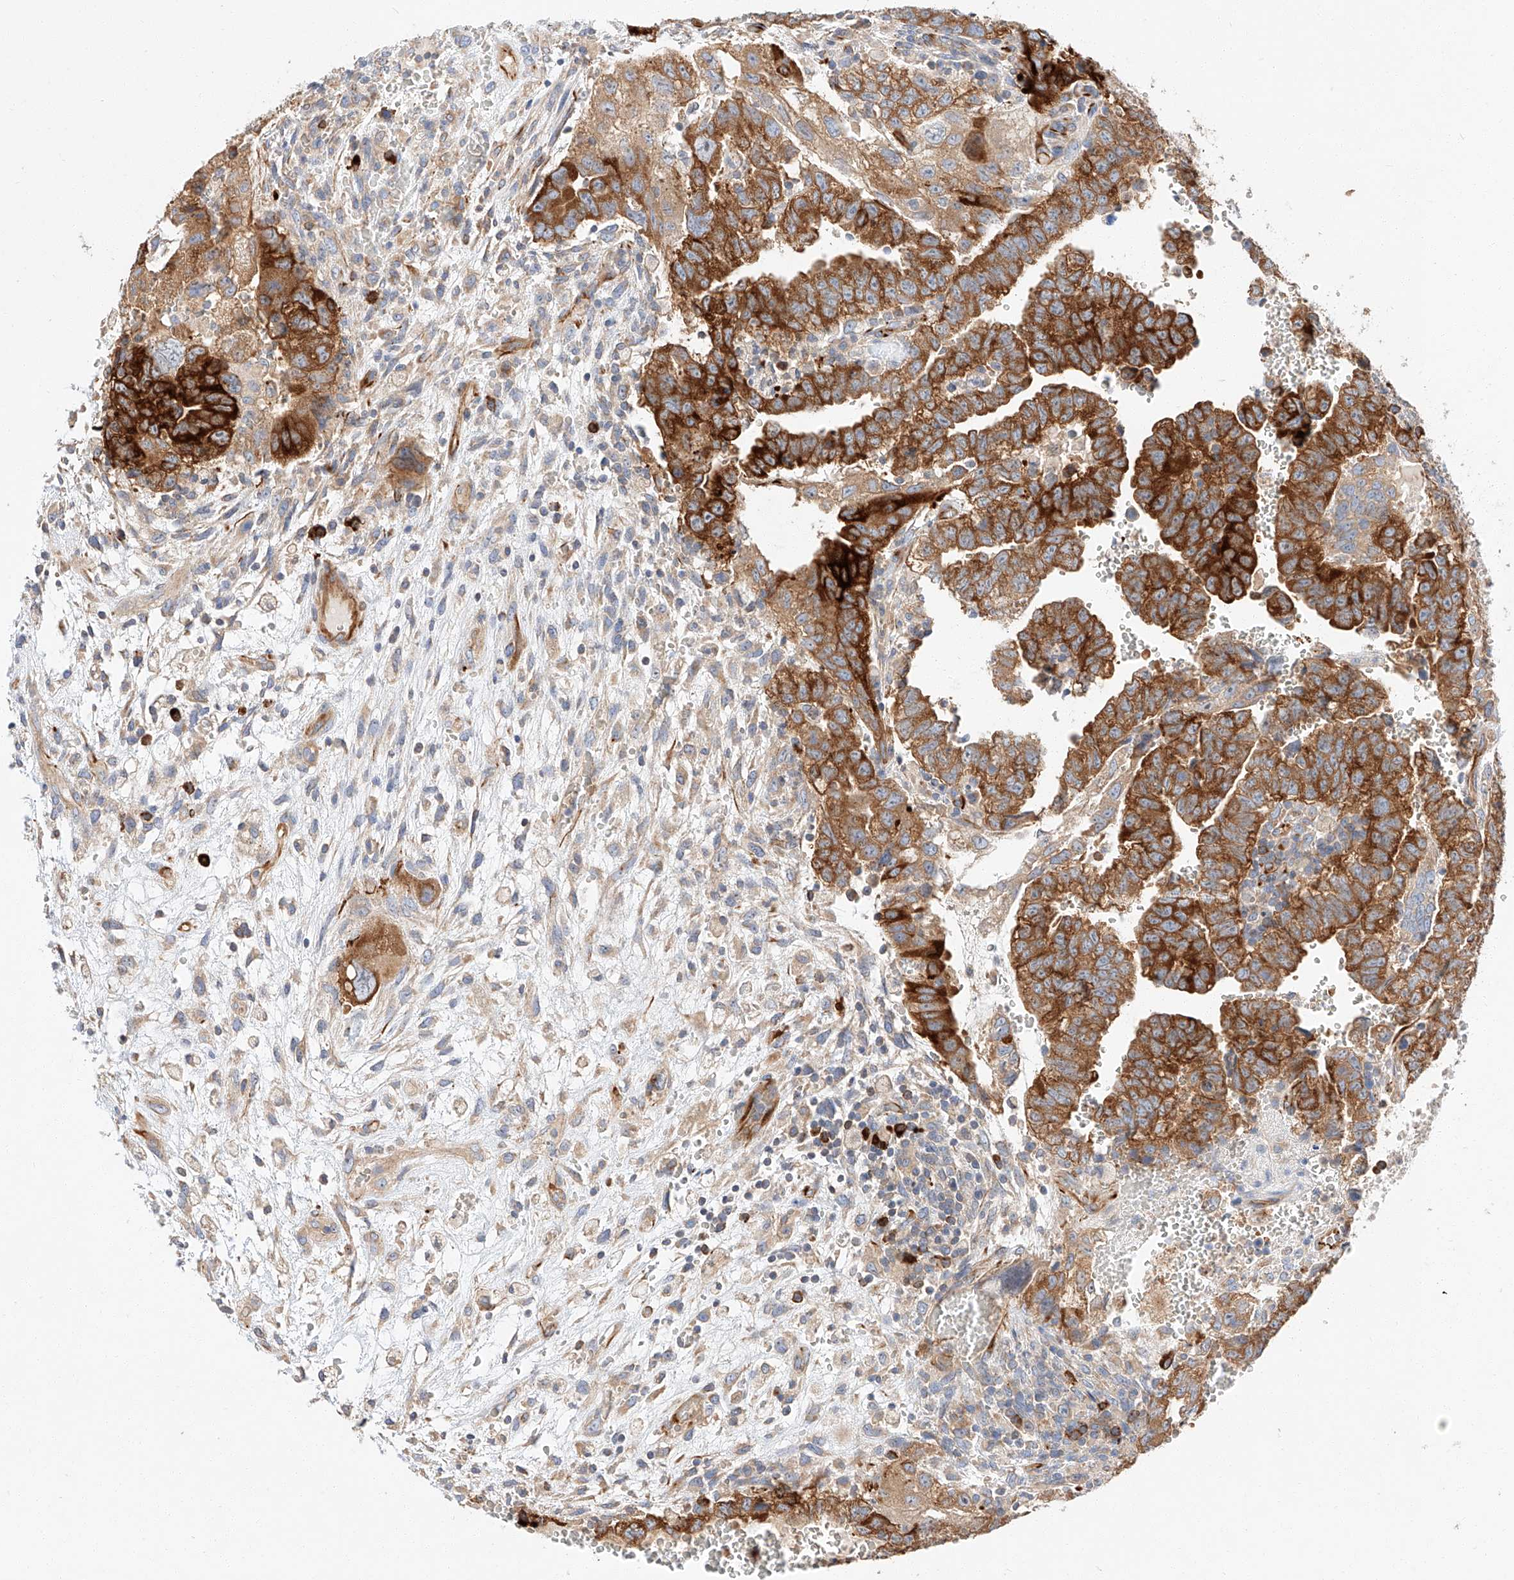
{"staining": {"intensity": "strong", "quantity": ">75%", "location": "cytoplasmic/membranous"}, "tissue": "testis cancer", "cell_type": "Tumor cells", "image_type": "cancer", "snomed": [{"axis": "morphology", "description": "Carcinoma, Embryonal, NOS"}, {"axis": "topography", "description": "Testis"}], "caption": "DAB immunohistochemical staining of testis cancer displays strong cytoplasmic/membranous protein staining in approximately >75% of tumor cells. (DAB (3,3'-diaminobenzidine) IHC with brightfield microscopy, high magnification).", "gene": "GLMN", "patient": {"sex": "male", "age": 37}}